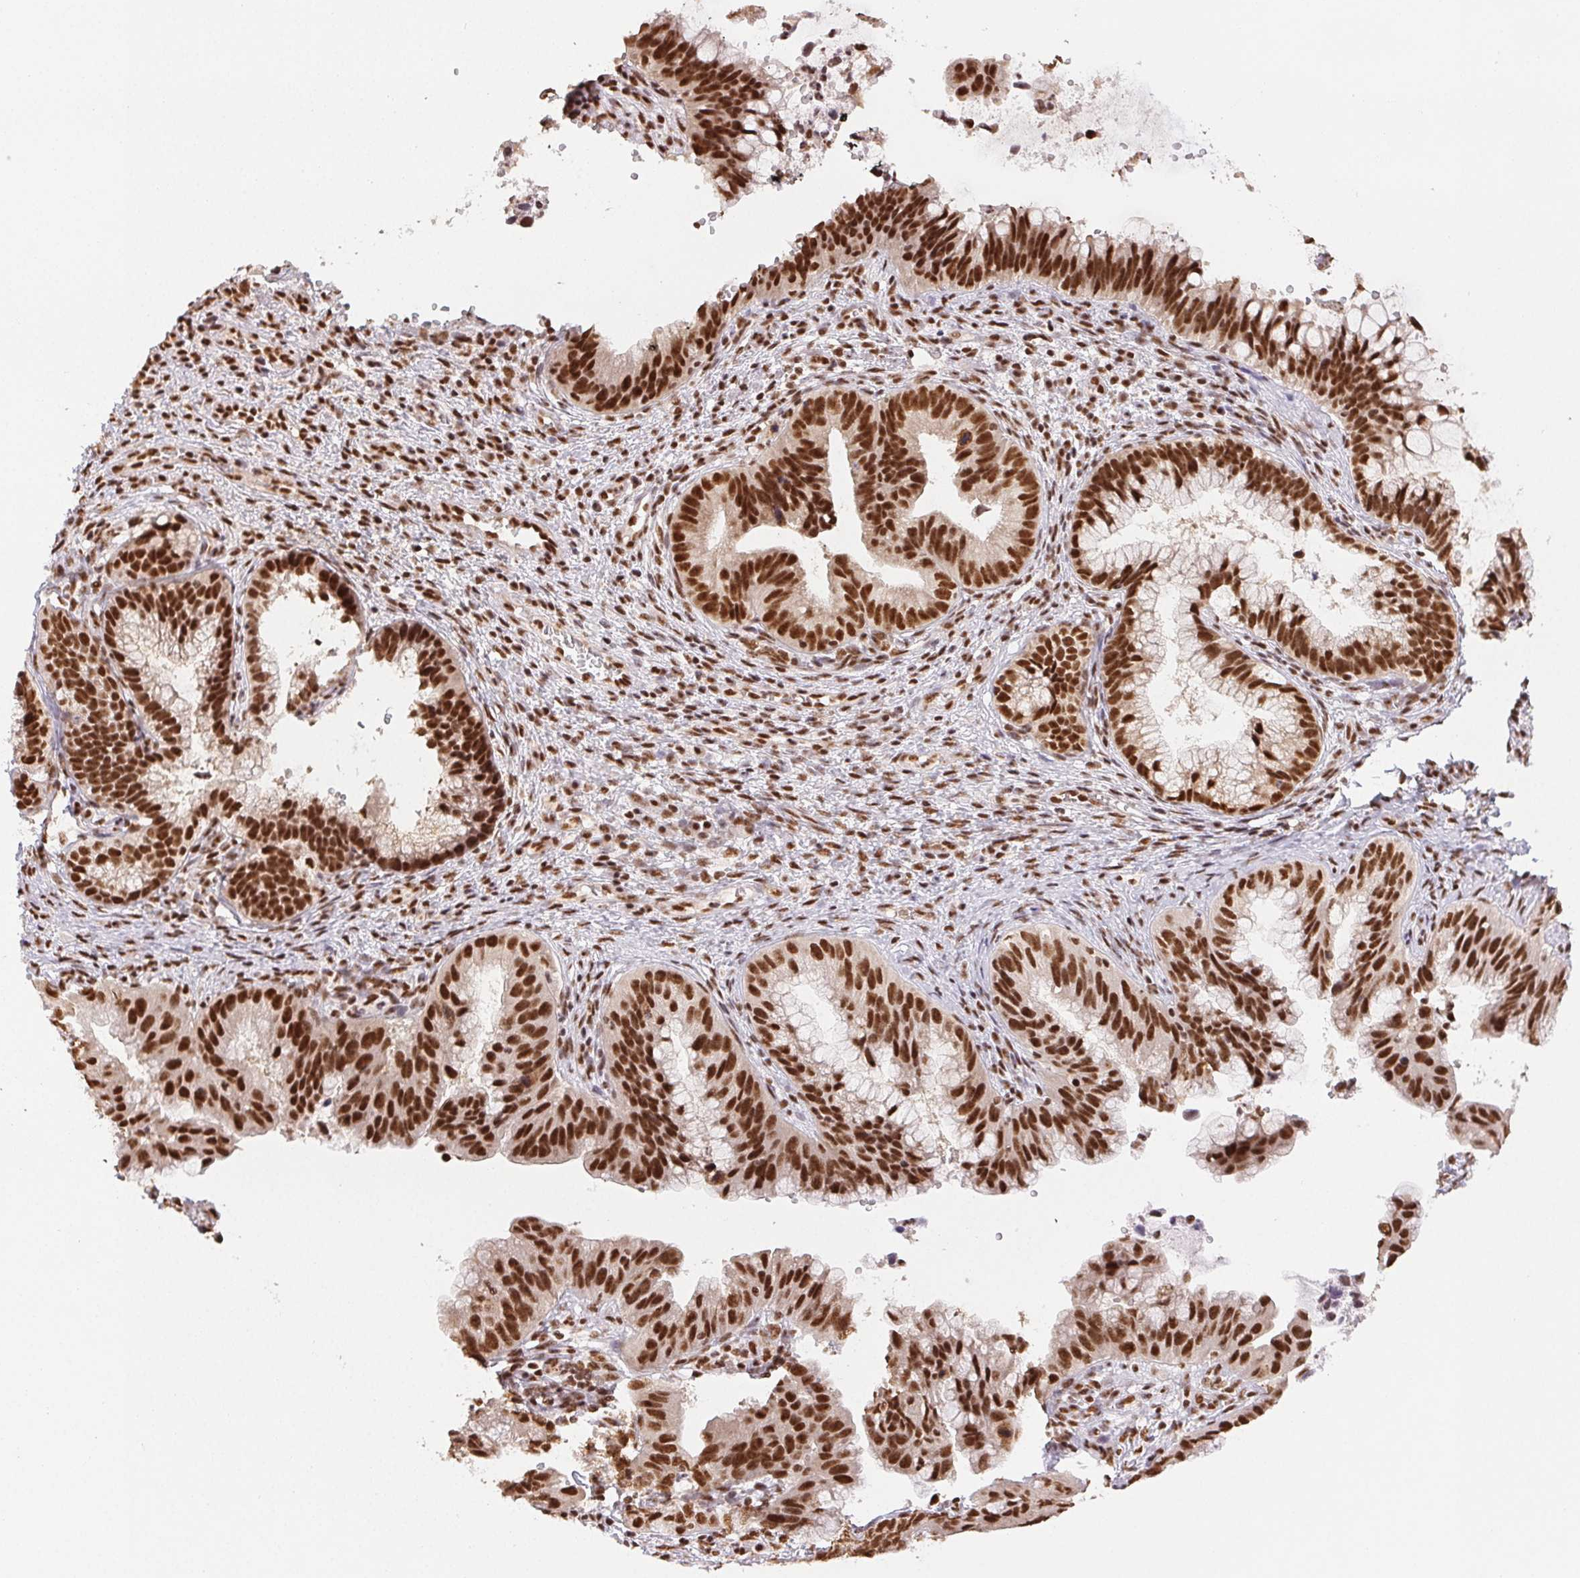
{"staining": {"intensity": "strong", "quantity": ">75%", "location": "nuclear"}, "tissue": "cervical cancer", "cell_type": "Tumor cells", "image_type": "cancer", "snomed": [{"axis": "morphology", "description": "Adenocarcinoma, NOS"}, {"axis": "topography", "description": "Cervix"}], "caption": "Tumor cells show high levels of strong nuclear expression in about >75% of cells in human cervical cancer (adenocarcinoma). (DAB (3,3'-diaminobenzidine) IHC, brown staining for protein, blue staining for nuclei).", "gene": "IK", "patient": {"sex": "female", "age": 34}}